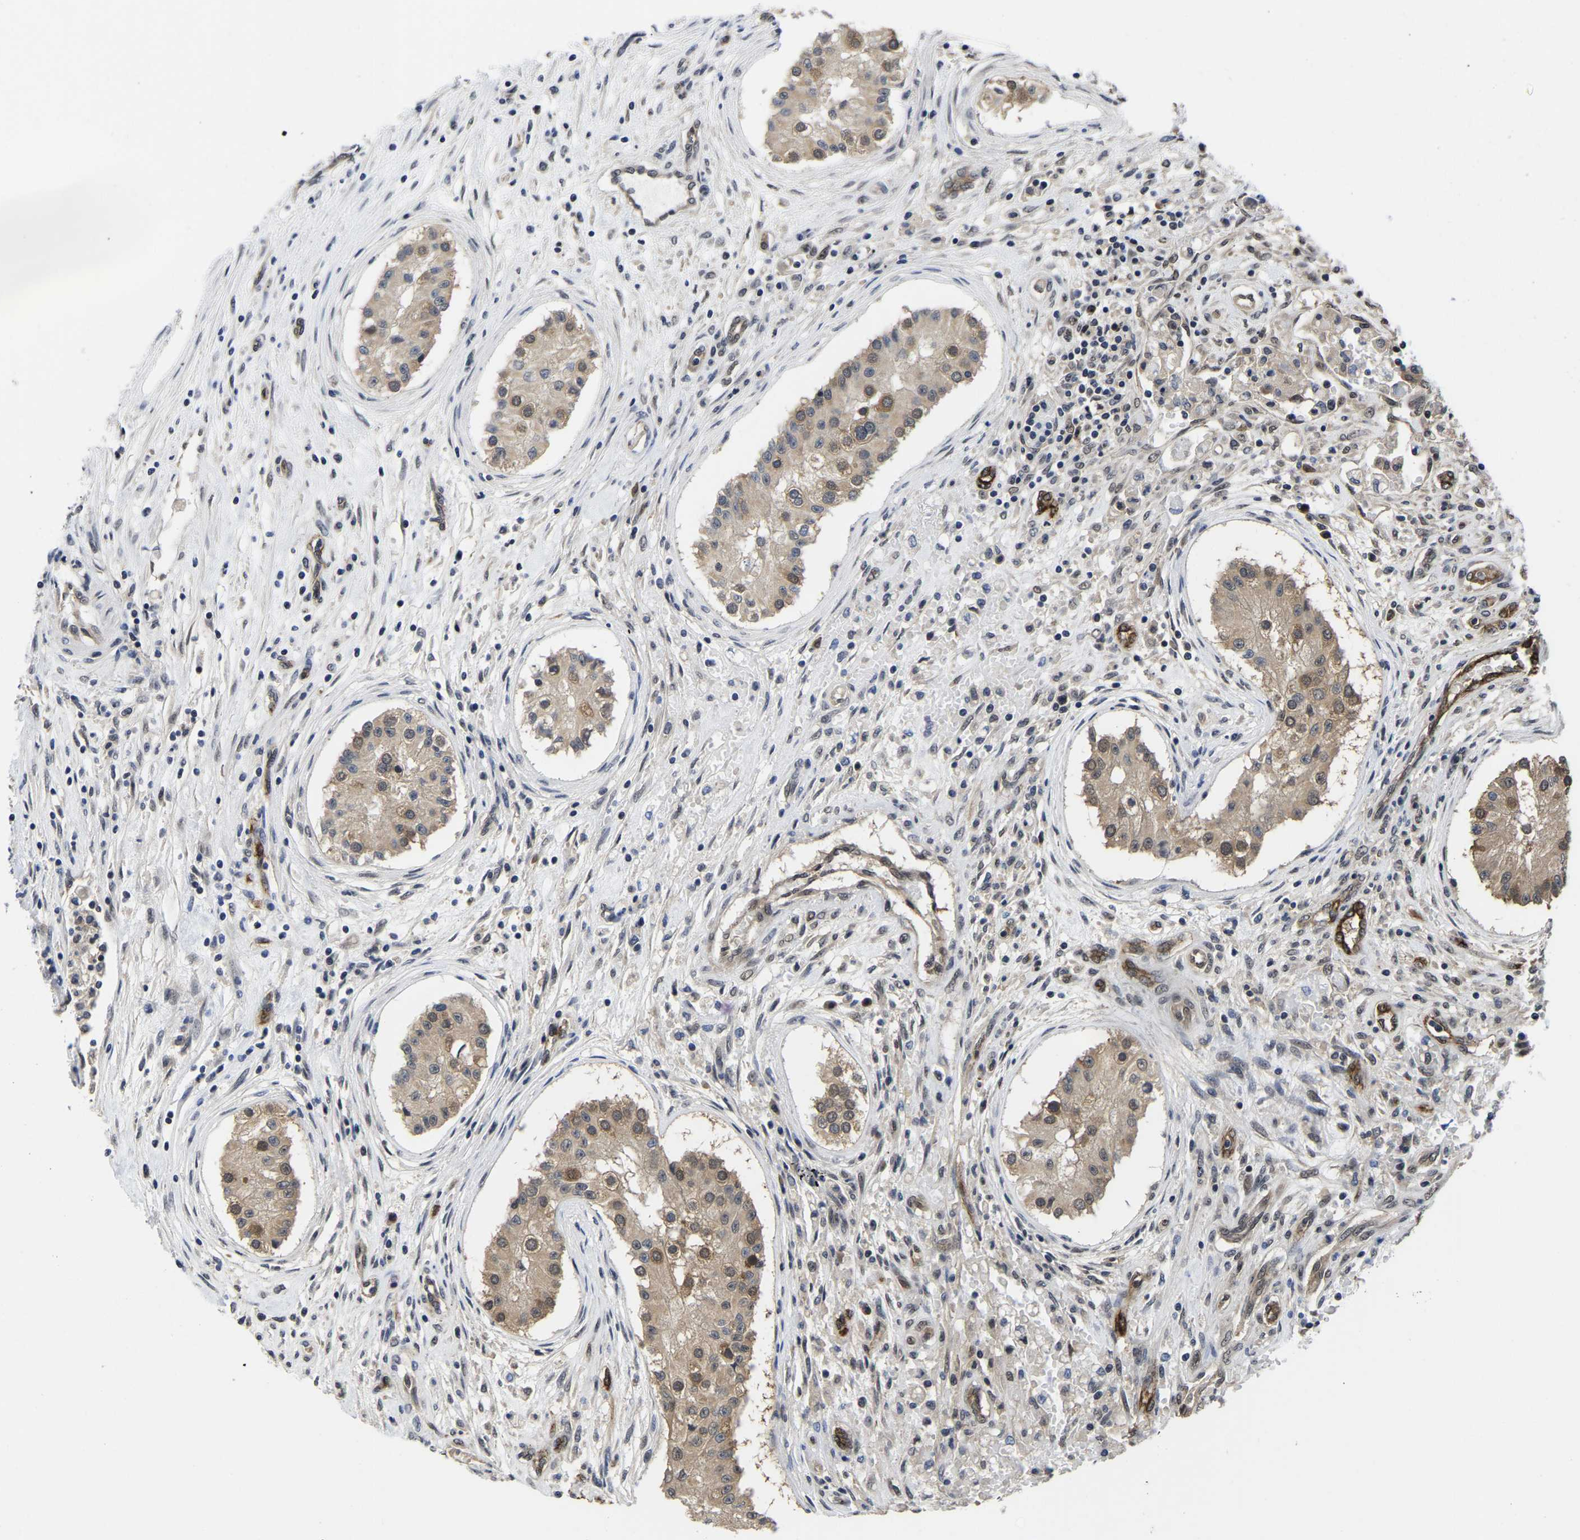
{"staining": {"intensity": "weak", "quantity": "25%-75%", "location": "cytoplasmic/membranous,nuclear"}, "tissue": "testis cancer", "cell_type": "Tumor cells", "image_type": "cancer", "snomed": [{"axis": "morphology", "description": "Carcinoma, Embryonal, NOS"}, {"axis": "topography", "description": "Testis"}], "caption": "Testis embryonal carcinoma was stained to show a protein in brown. There is low levels of weak cytoplasmic/membranous and nuclear positivity in about 25%-75% of tumor cells. (brown staining indicates protein expression, while blue staining denotes nuclei).", "gene": "MCOLN2", "patient": {"sex": "male", "age": 25}}